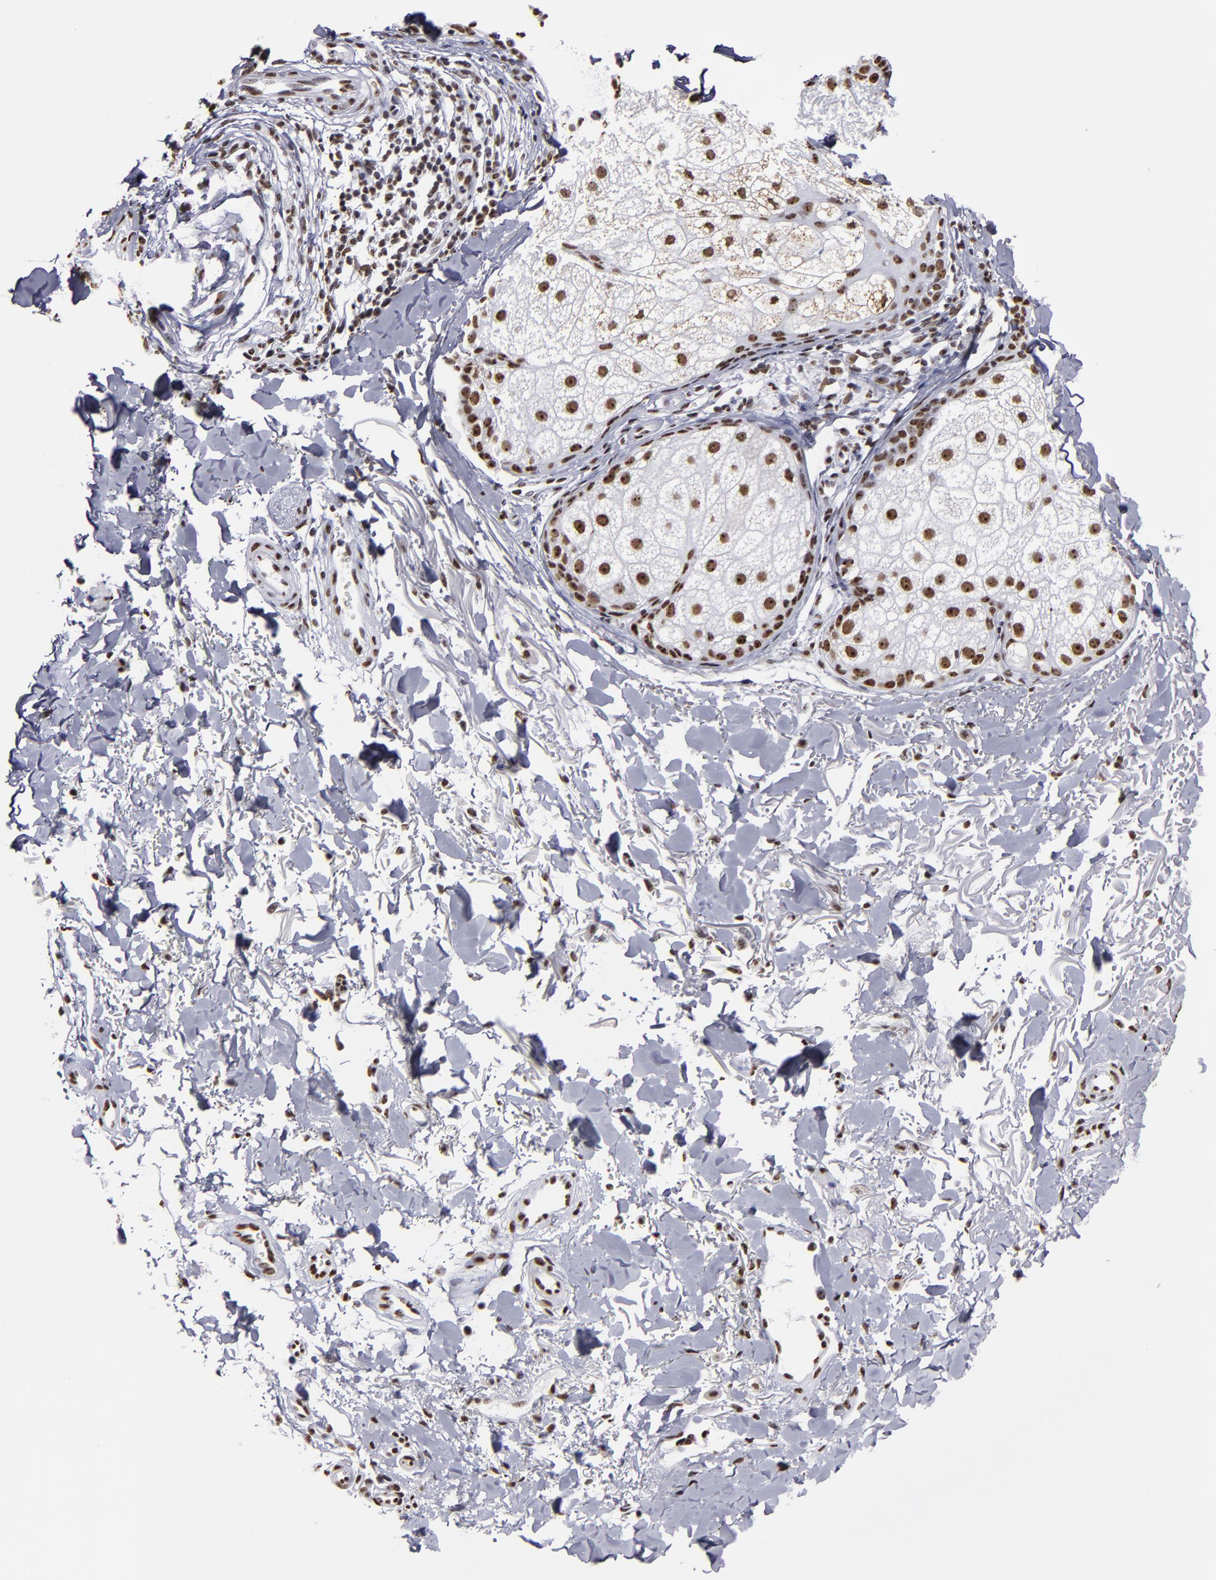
{"staining": {"intensity": "strong", "quantity": ">75%", "location": "nuclear"}, "tissue": "skin cancer", "cell_type": "Tumor cells", "image_type": "cancer", "snomed": [{"axis": "morphology", "description": "Basal cell carcinoma"}, {"axis": "topography", "description": "Skin"}], "caption": "Immunohistochemistry (IHC) micrograph of skin basal cell carcinoma stained for a protein (brown), which demonstrates high levels of strong nuclear staining in about >75% of tumor cells.", "gene": "HNRNPA2B1", "patient": {"sex": "male", "age": 74}}